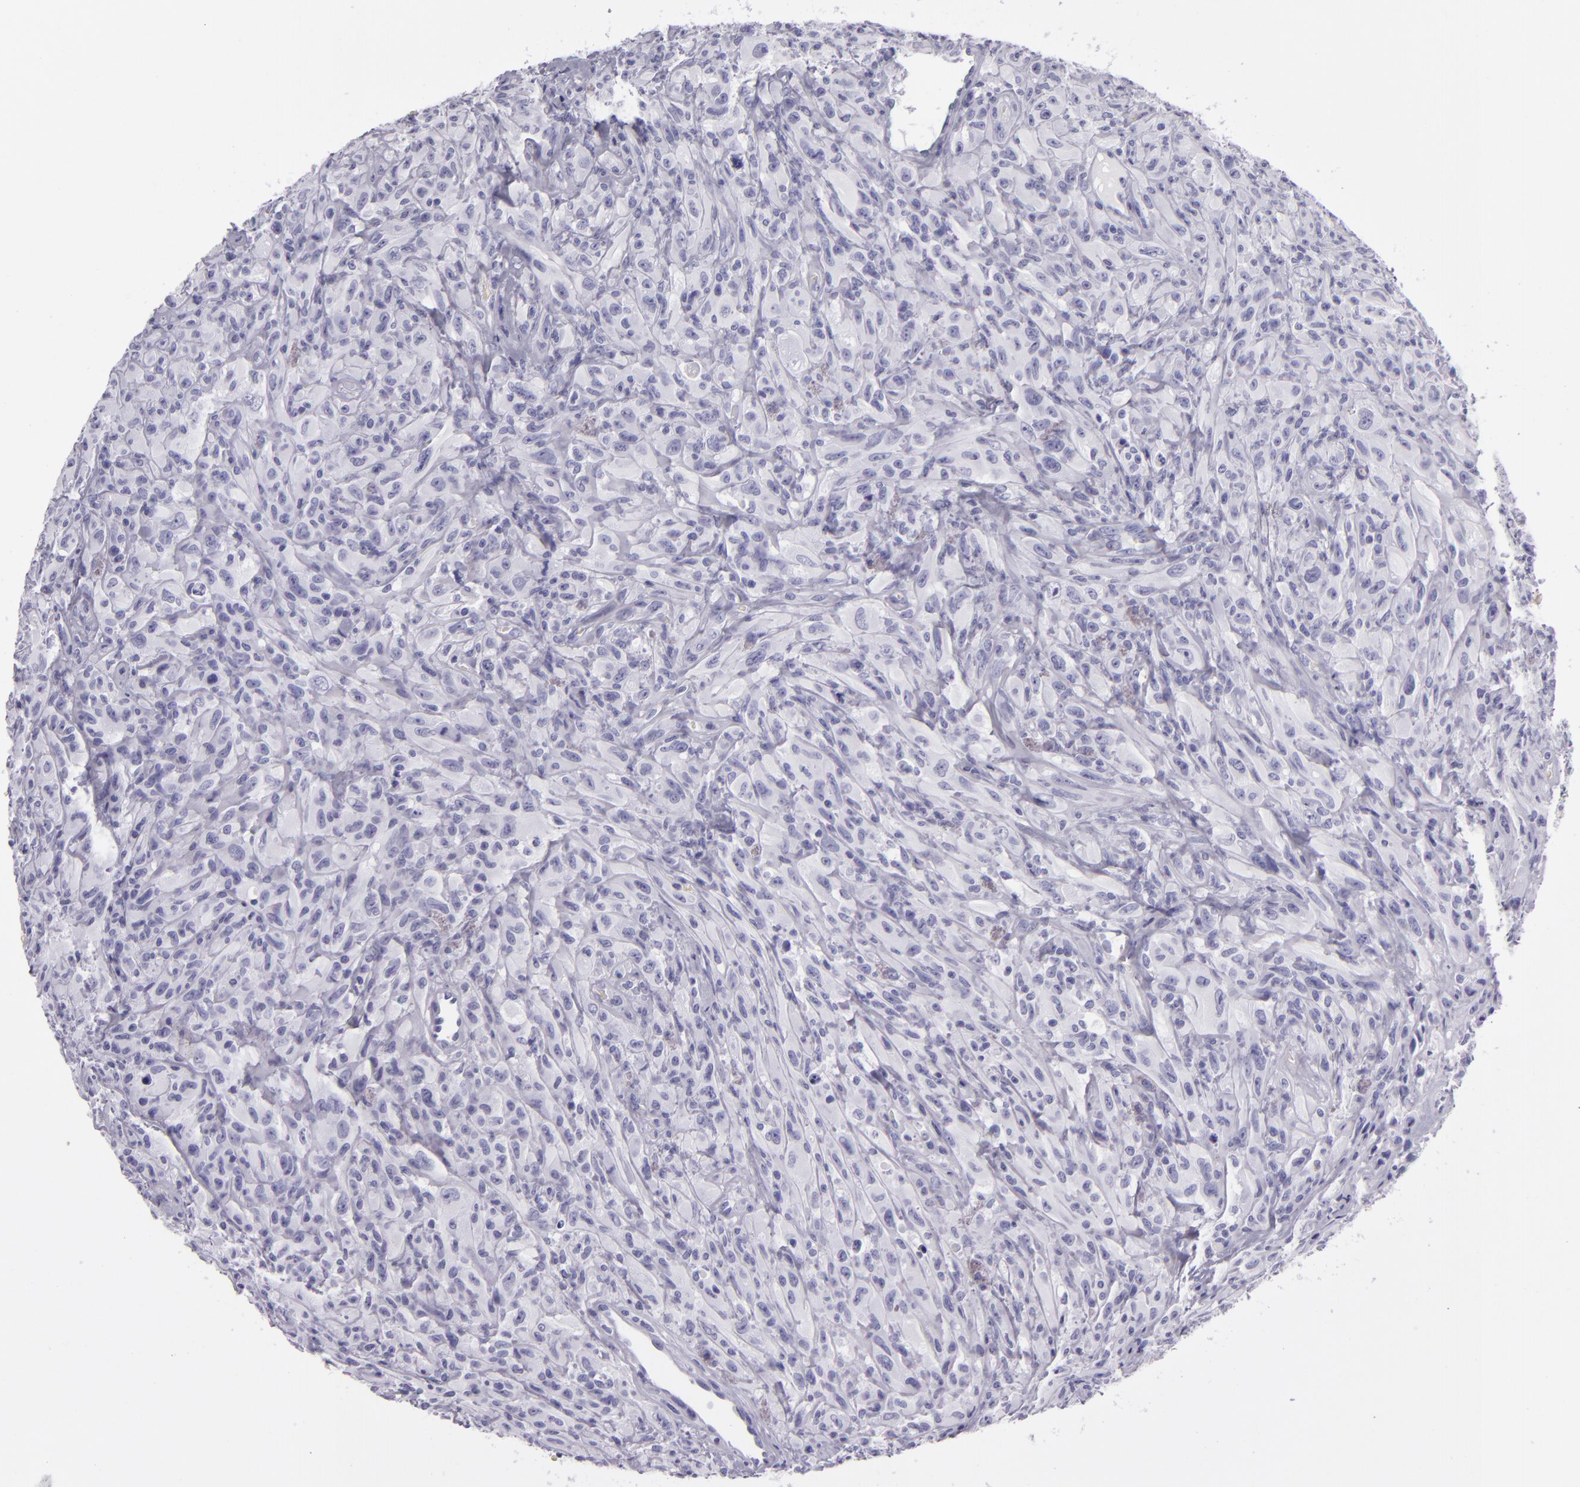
{"staining": {"intensity": "negative", "quantity": "none", "location": "none"}, "tissue": "glioma", "cell_type": "Tumor cells", "image_type": "cancer", "snomed": [{"axis": "morphology", "description": "Glioma, malignant, High grade"}, {"axis": "topography", "description": "Brain"}], "caption": "Image shows no significant protein staining in tumor cells of malignant high-grade glioma.", "gene": "CR2", "patient": {"sex": "male", "age": 48}}